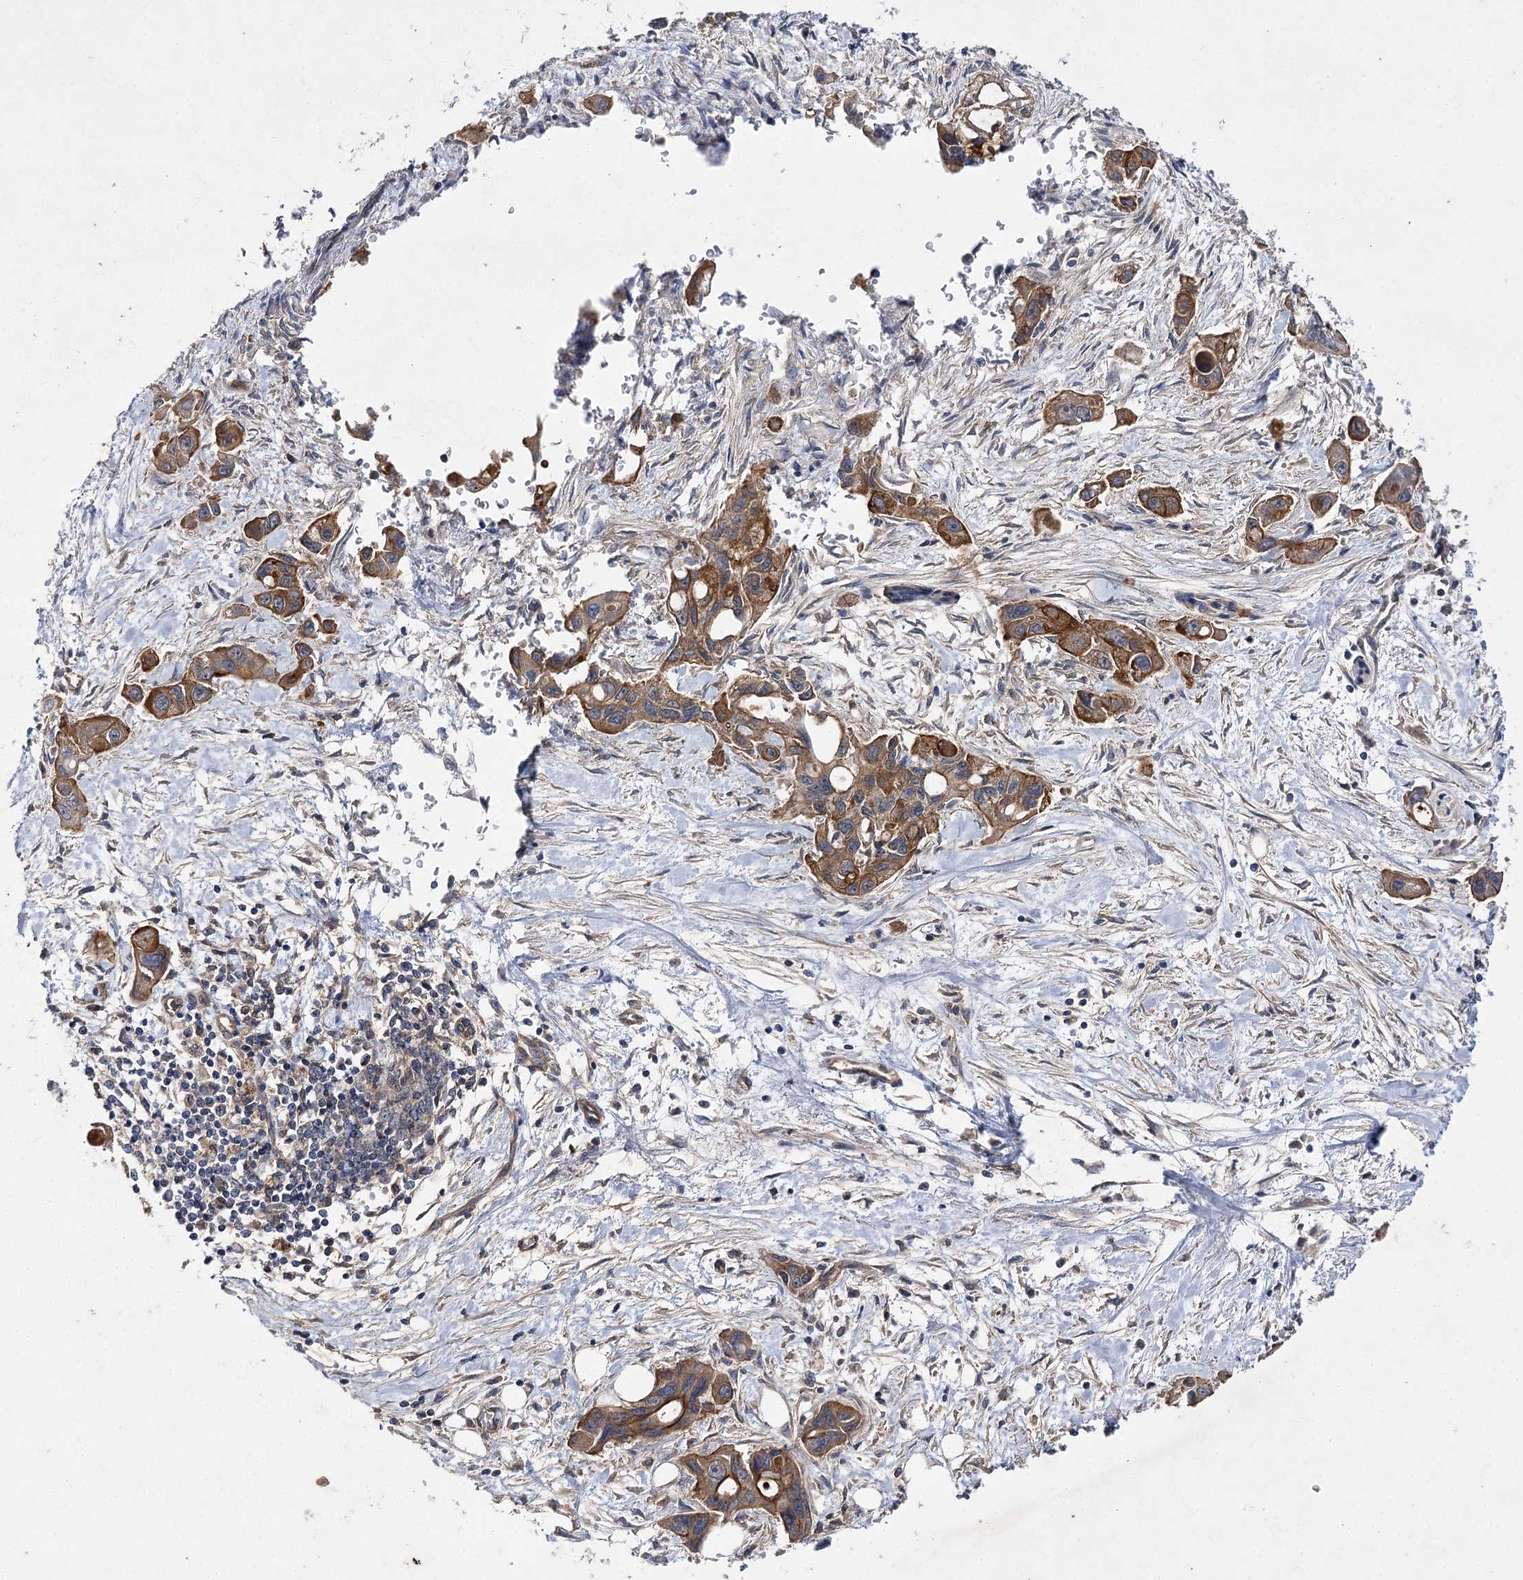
{"staining": {"intensity": "moderate", "quantity": ">75%", "location": "cytoplasmic/membranous"}, "tissue": "pancreatic cancer", "cell_type": "Tumor cells", "image_type": "cancer", "snomed": [{"axis": "morphology", "description": "Adenocarcinoma, NOS"}, {"axis": "topography", "description": "Pancreas"}], "caption": "Protein staining of pancreatic cancer tissue displays moderate cytoplasmic/membranous expression in about >75% of tumor cells.", "gene": "BCR", "patient": {"sex": "male", "age": 75}}